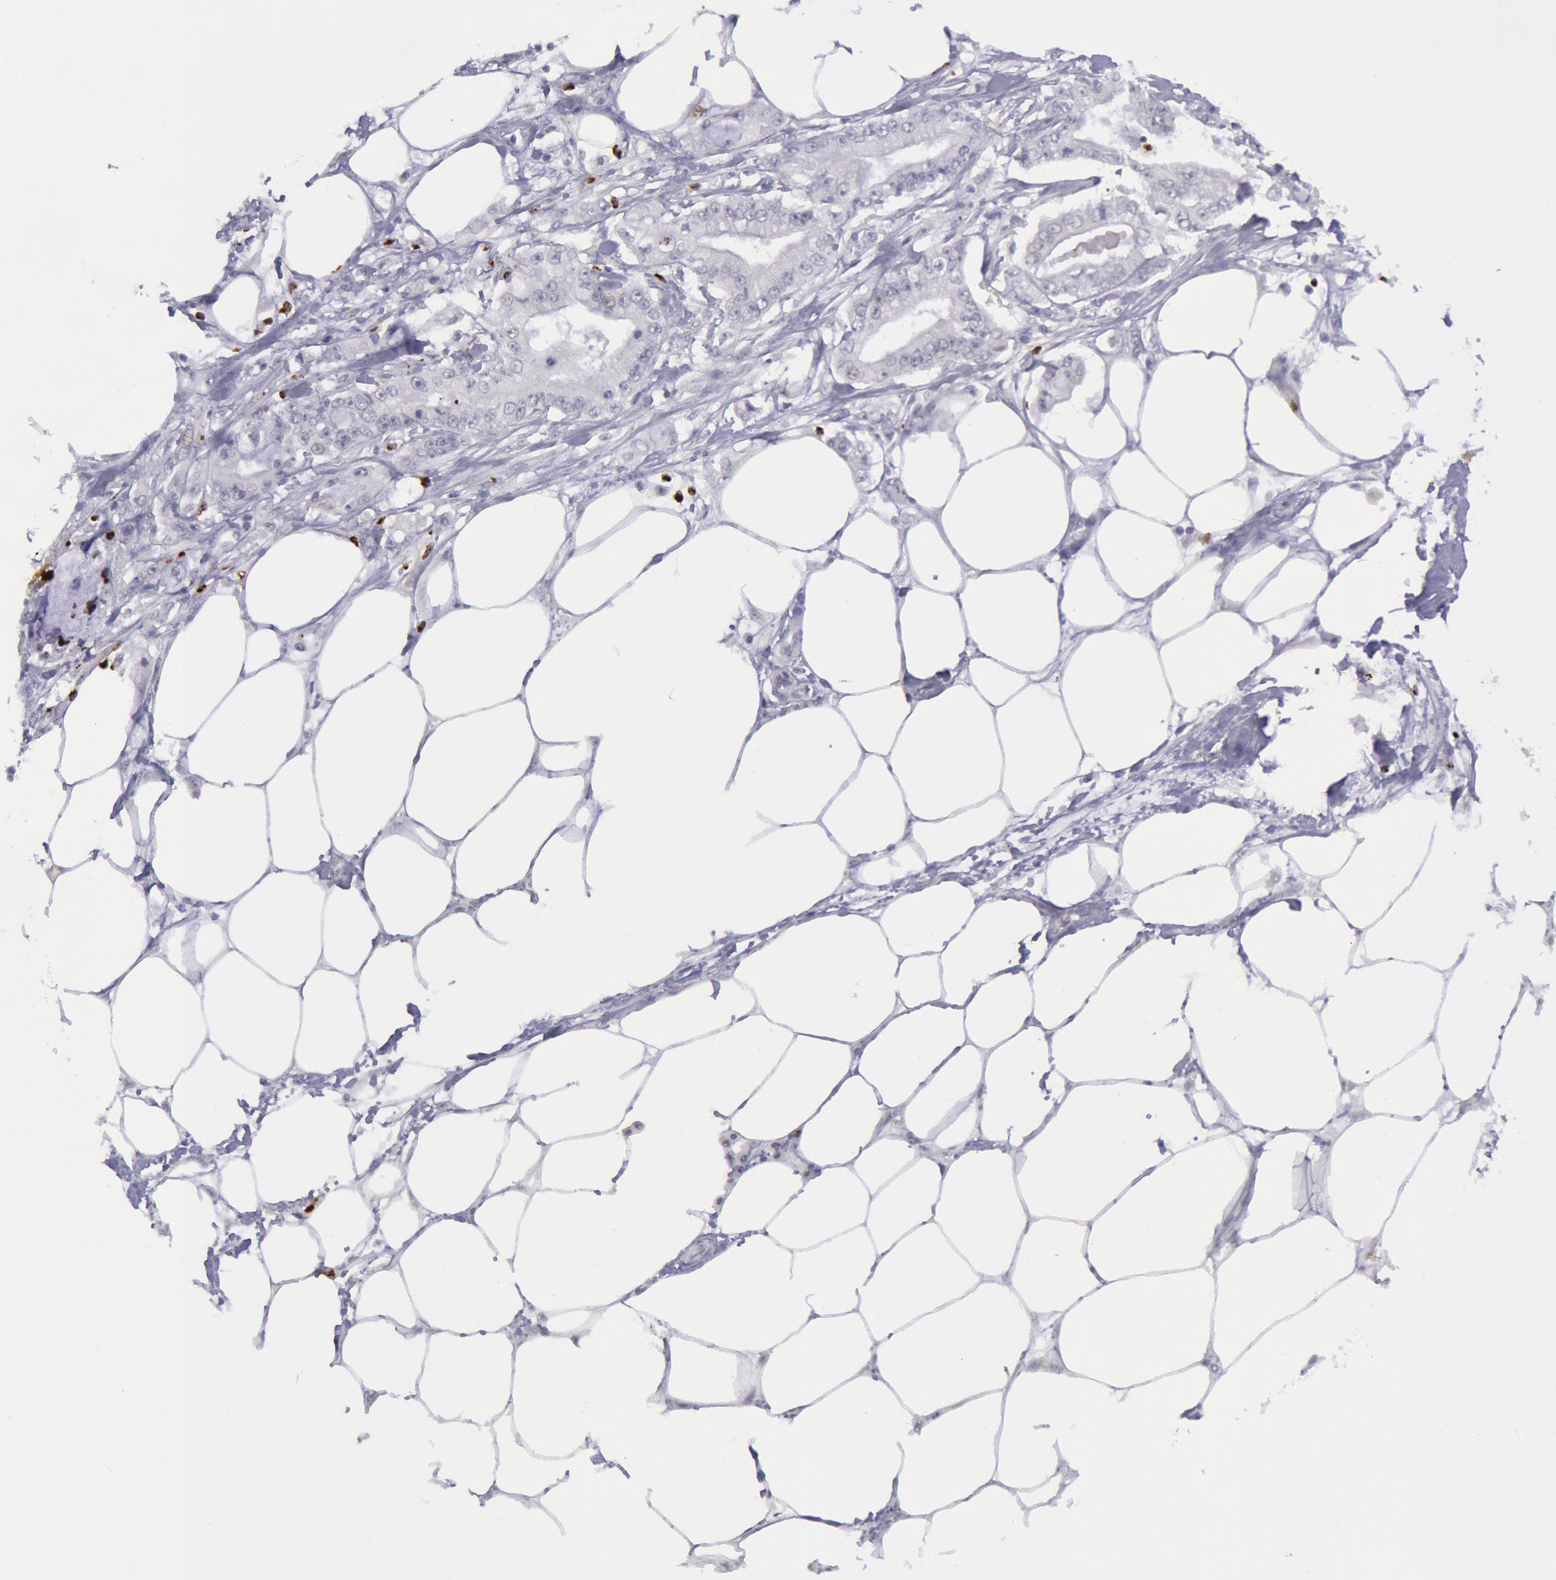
{"staining": {"intensity": "negative", "quantity": "none", "location": "none"}, "tissue": "pancreatic cancer", "cell_type": "Tumor cells", "image_type": "cancer", "snomed": [{"axis": "morphology", "description": "Adenocarcinoma, NOS"}, {"axis": "topography", "description": "Pancreas"}, {"axis": "topography", "description": "Stomach, upper"}], "caption": "Histopathology image shows no protein expression in tumor cells of adenocarcinoma (pancreatic) tissue.", "gene": "KDM6A", "patient": {"sex": "male", "age": 77}}